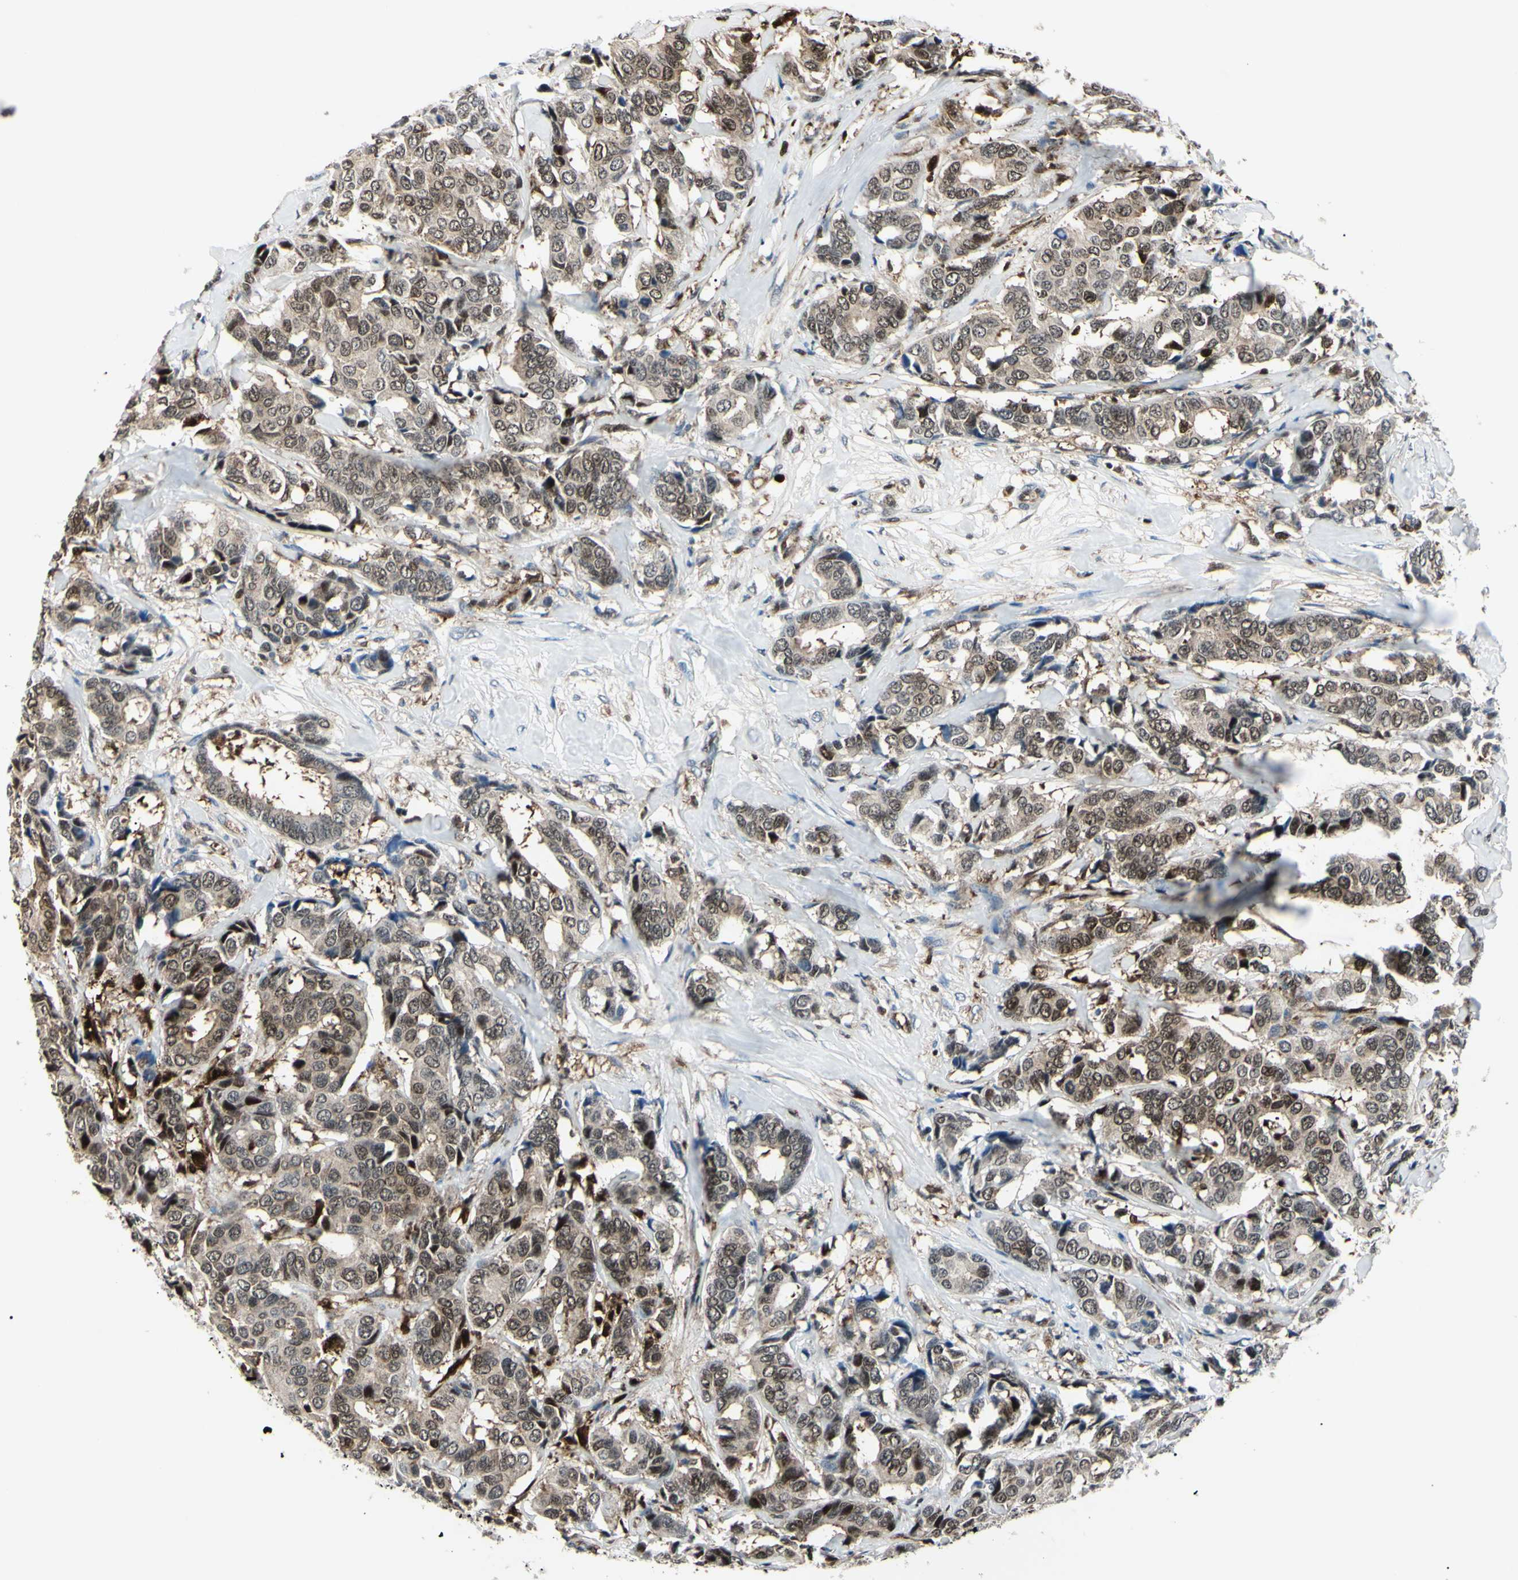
{"staining": {"intensity": "moderate", "quantity": "25%-75%", "location": "cytoplasmic/membranous,nuclear"}, "tissue": "breast cancer", "cell_type": "Tumor cells", "image_type": "cancer", "snomed": [{"axis": "morphology", "description": "Duct carcinoma"}, {"axis": "topography", "description": "Breast"}], "caption": "DAB immunohistochemical staining of breast infiltrating ductal carcinoma demonstrates moderate cytoplasmic/membranous and nuclear protein staining in approximately 25%-75% of tumor cells.", "gene": "PGK1", "patient": {"sex": "female", "age": 87}}